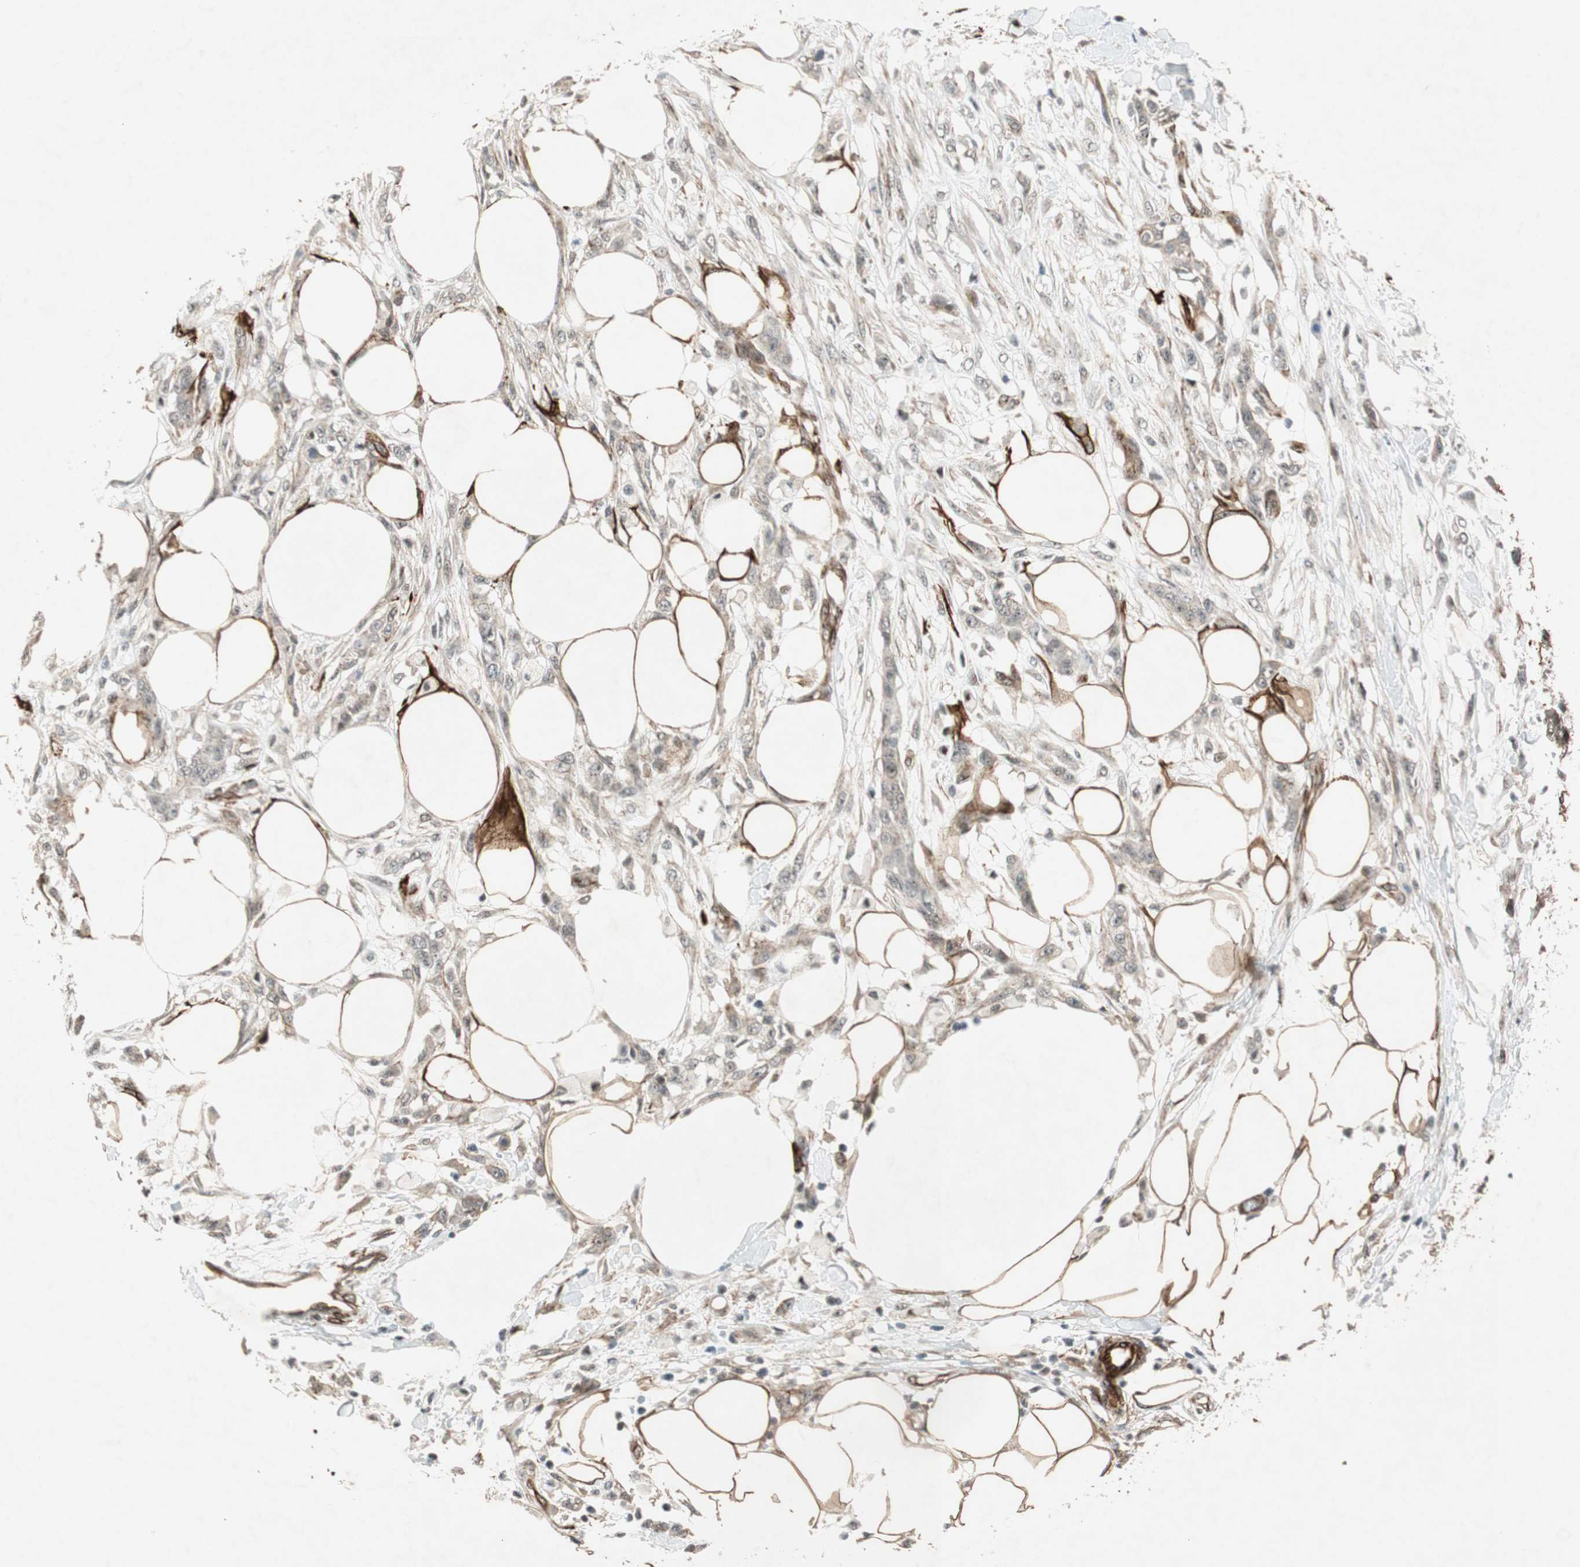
{"staining": {"intensity": "moderate", "quantity": "<25%", "location": "cytoplasmic/membranous"}, "tissue": "skin cancer", "cell_type": "Tumor cells", "image_type": "cancer", "snomed": [{"axis": "morphology", "description": "Squamous cell carcinoma, NOS"}, {"axis": "topography", "description": "Skin"}], "caption": "This micrograph exhibits immunohistochemistry staining of squamous cell carcinoma (skin), with low moderate cytoplasmic/membranous positivity in about <25% of tumor cells.", "gene": "CDK19", "patient": {"sex": "female", "age": 59}}